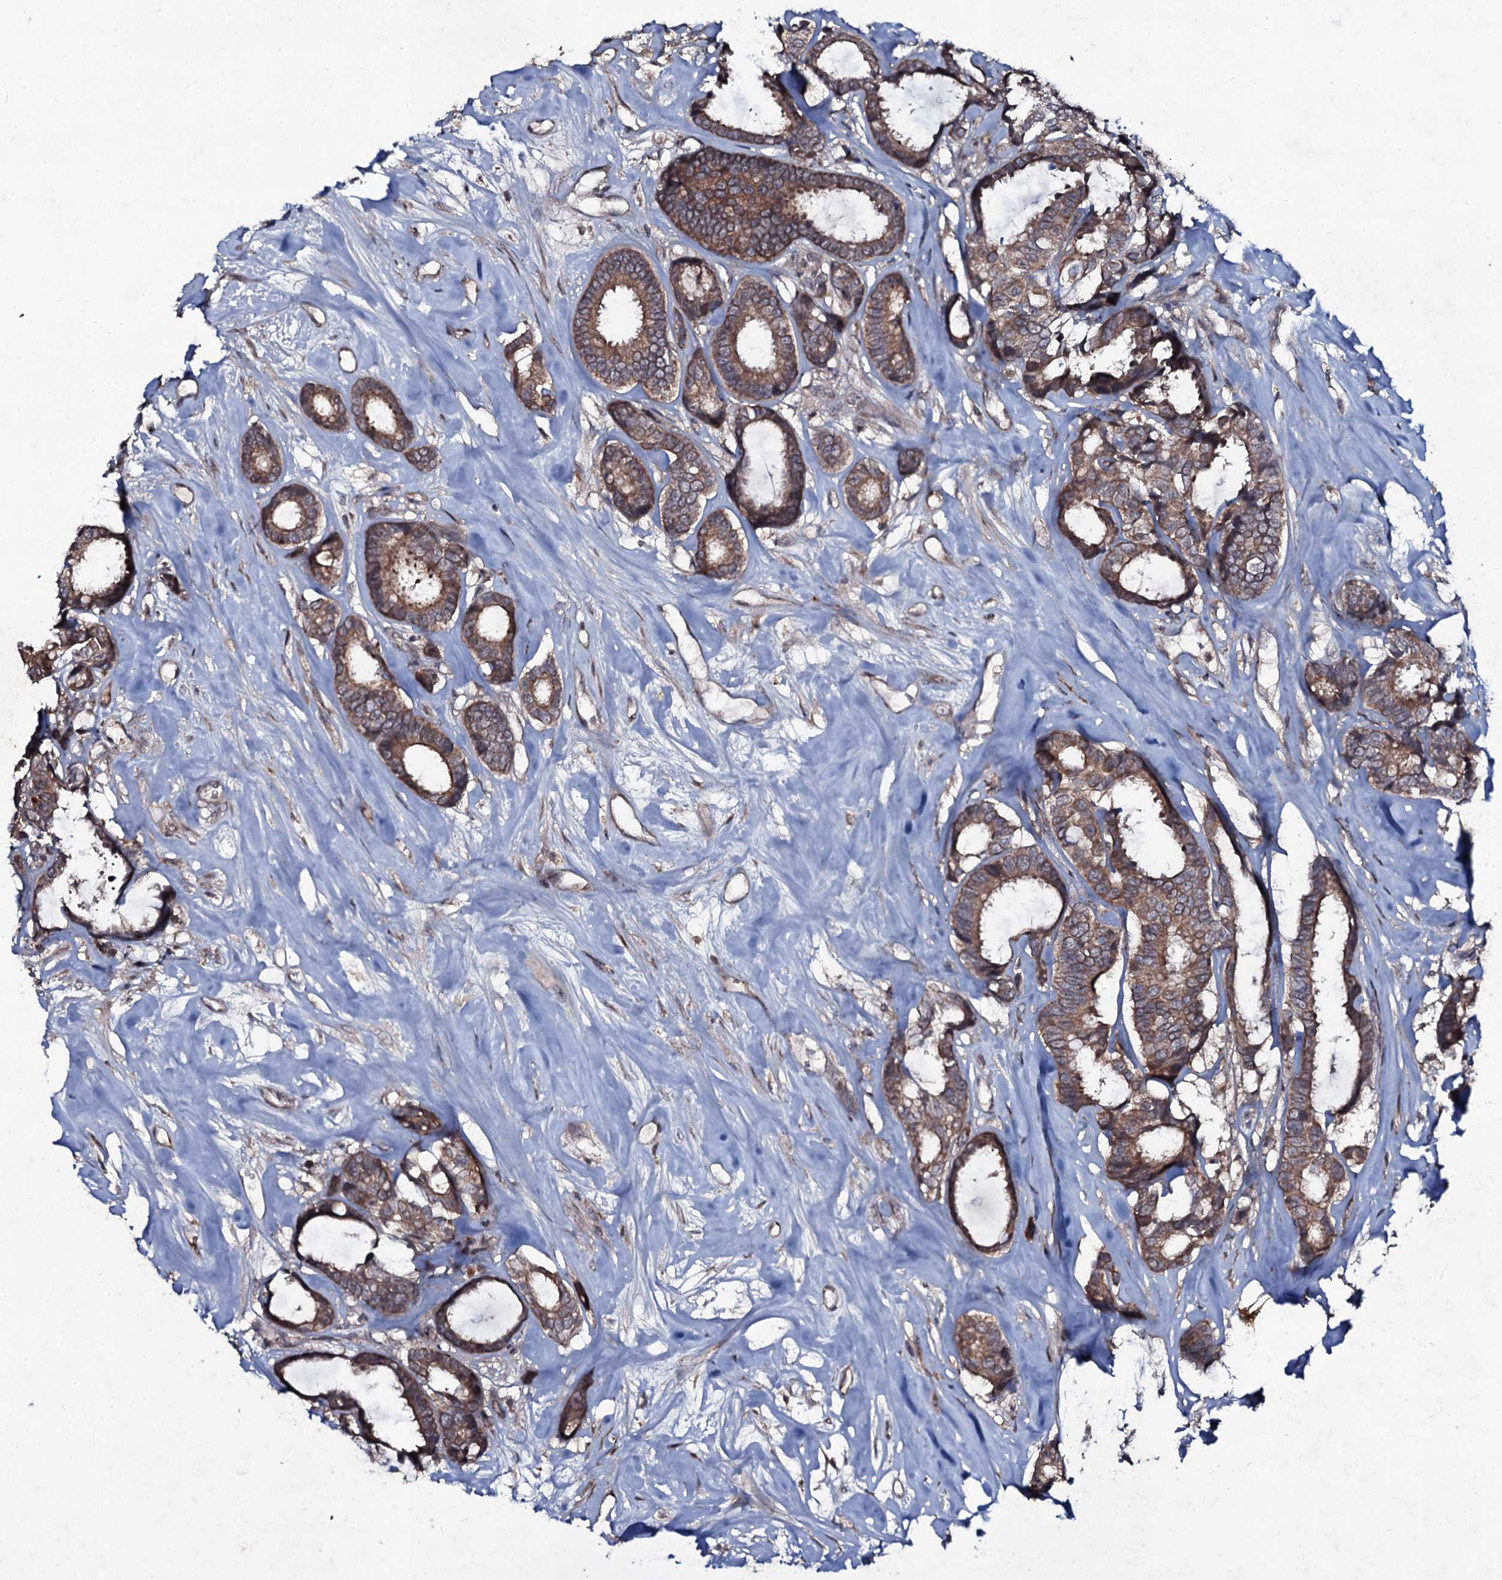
{"staining": {"intensity": "moderate", "quantity": ">75%", "location": "cytoplasmic/membranous"}, "tissue": "breast cancer", "cell_type": "Tumor cells", "image_type": "cancer", "snomed": [{"axis": "morphology", "description": "Duct carcinoma"}, {"axis": "topography", "description": "Breast"}], "caption": "DAB immunohistochemical staining of human breast cancer reveals moderate cytoplasmic/membranous protein staining in about >75% of tumor cells. (IHC, brightfield microscopy, high magnification).", "gene": "SNAP23", "patient": {"sex": "female", "age": 87}}